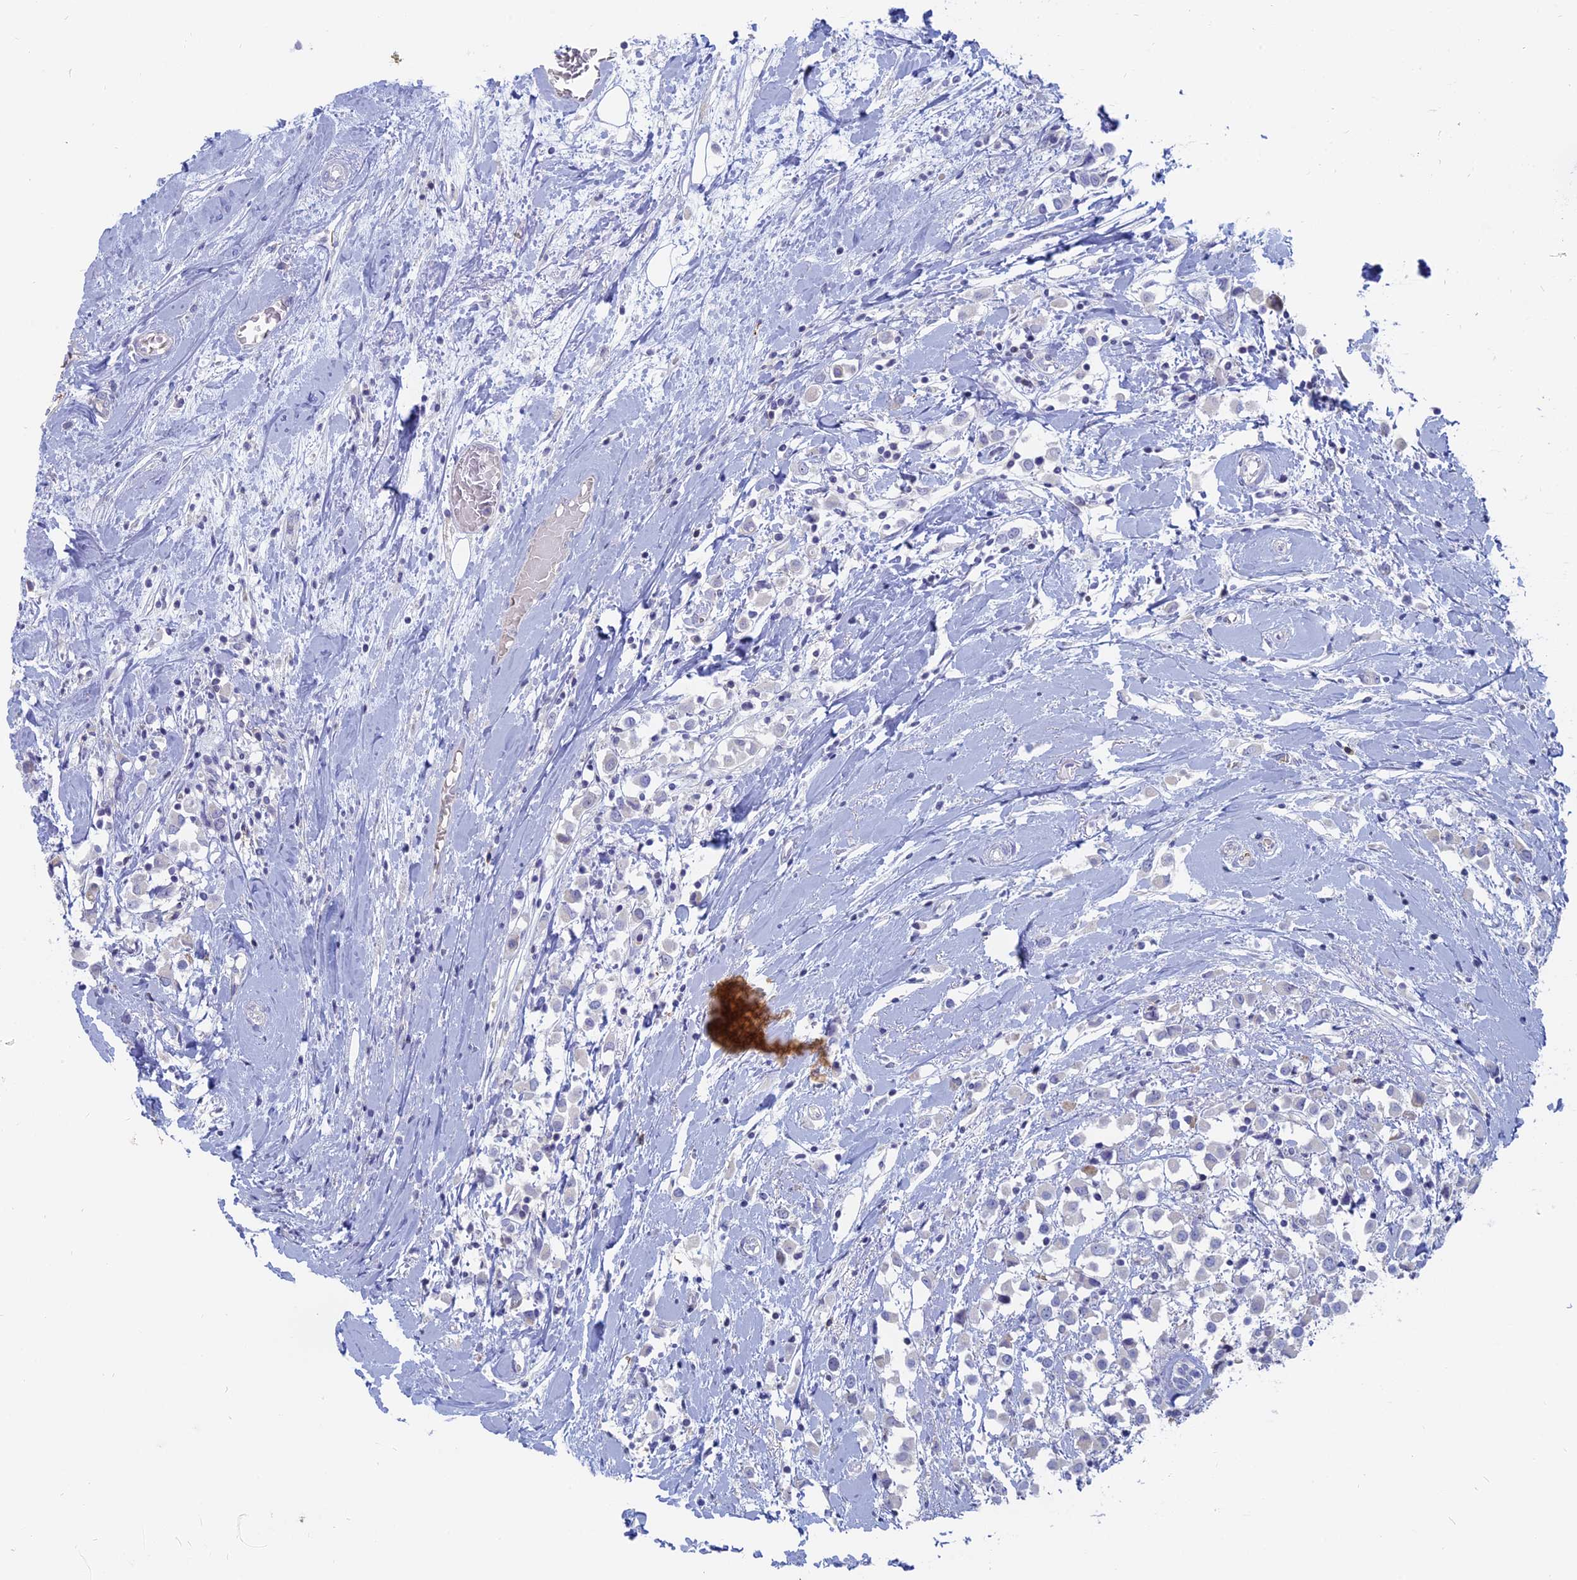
{"staining": {"intensity": "negative", "quantity": "none", "location": "none"}, "tissue": "breast cancer", "cell_type": "Tumor cells", "image_type": "cancer", "snomed": [{"axis": "morphology", "description": "Duct carcinoma"}, {"axis": "topography", "description": "Breast"}], "caption": "An immunohistochemistry image of breast cancer is shown. There is no staining in tumor cells of breast cancer.", "gene": "TBC1D30", "patient": {"sex": "female", "age": 61}}